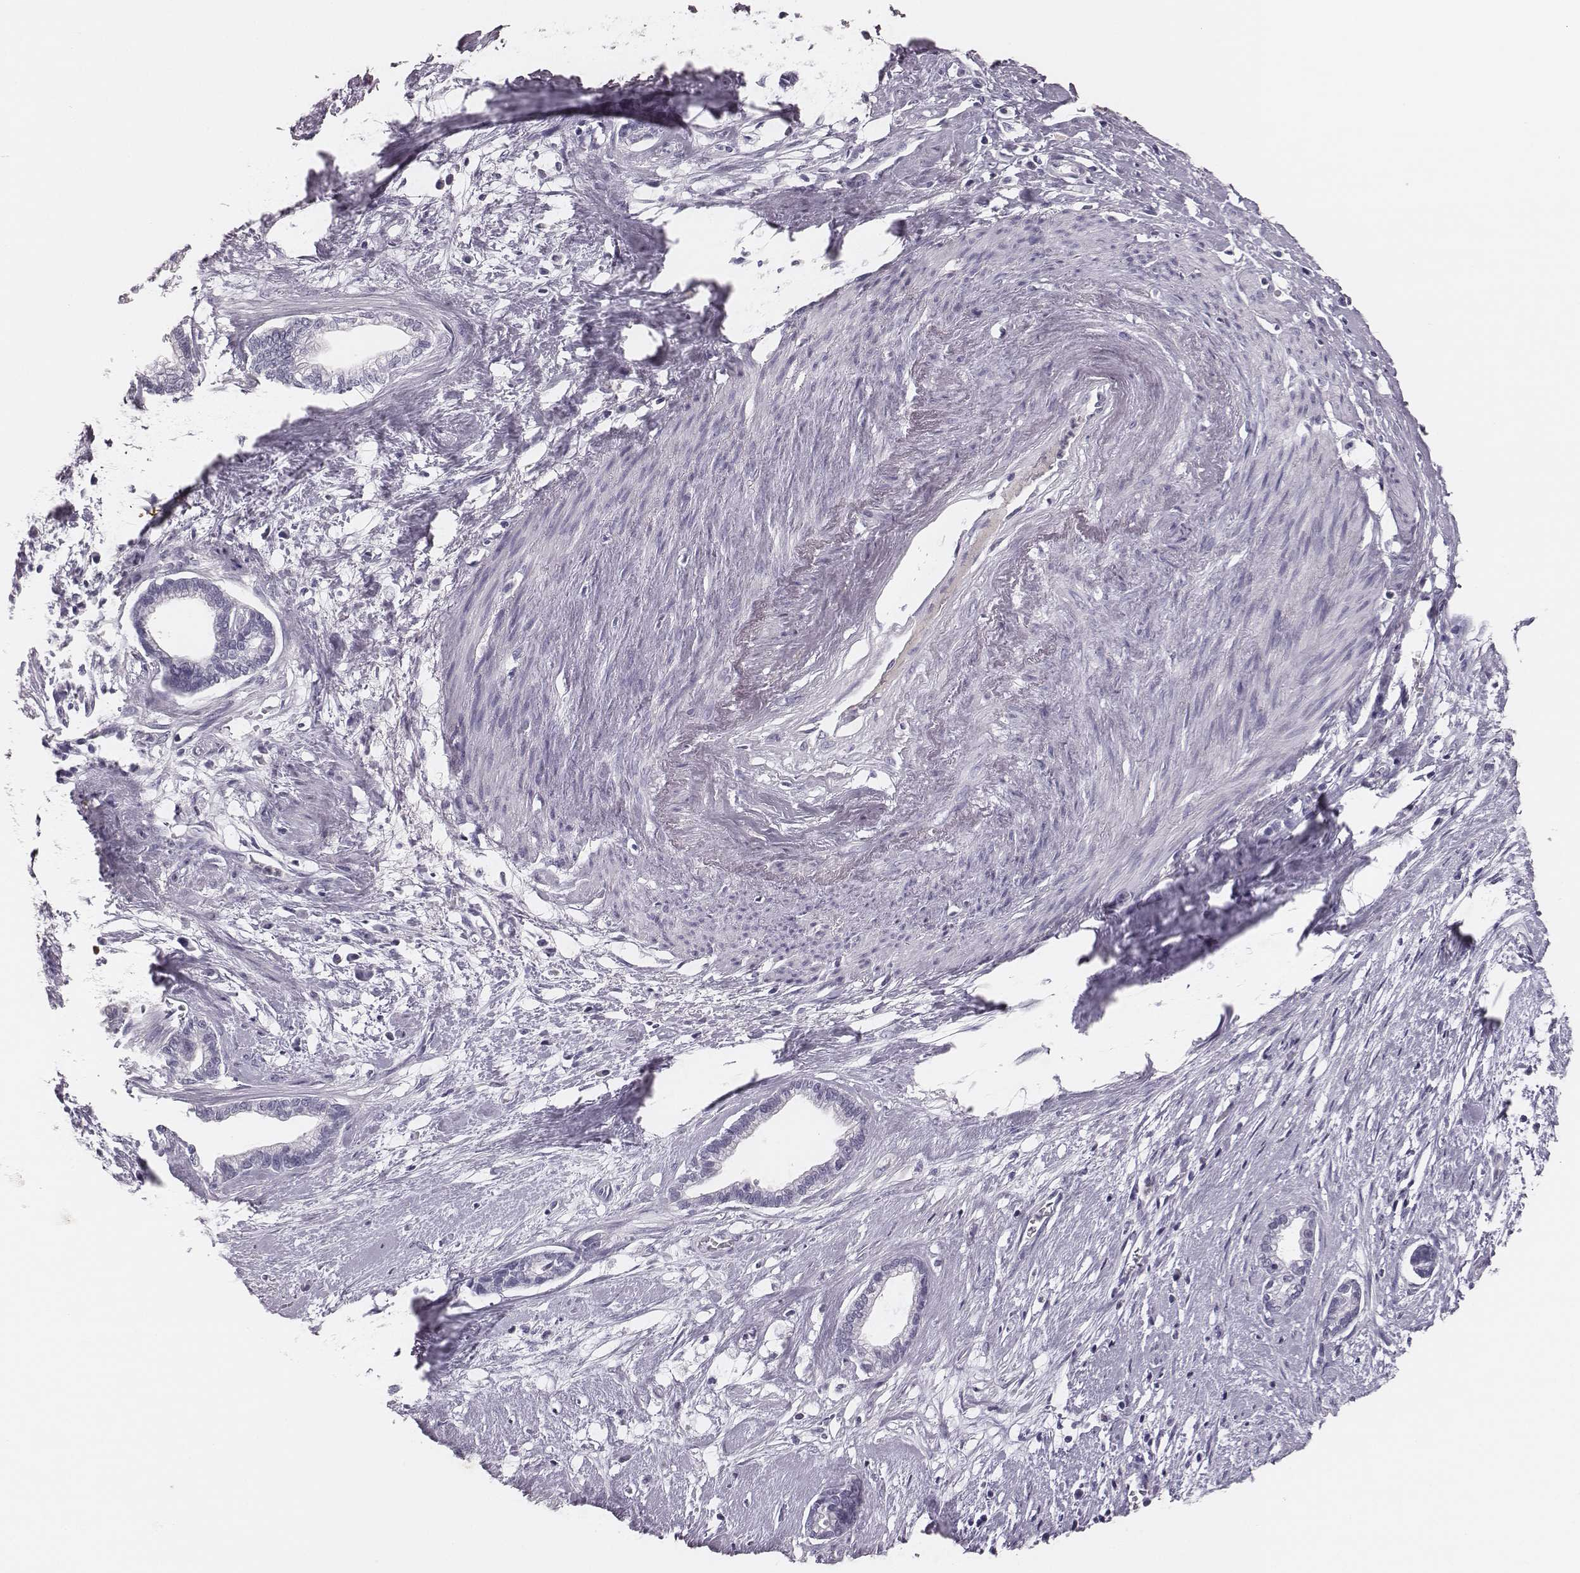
{"staining": {"intensity": "negative", "quantity": "none", "location": "none"}, "tissue": "cervical cancer", "cell_type": "Tumor cells", "image_type": "cancer", "snomed": [{"axis": "morphology", "description": "Adenocarcinoma, NOS"}, {"axis": "topography", "description": "Cervix"}], "caption": "Immunohistochemical staining of human cervical cancer (adenocarcinoma) reveals no significant positivity in tumor cells.", "gene": "CSH1", "patient": {"sex": "female", "age": 62}}